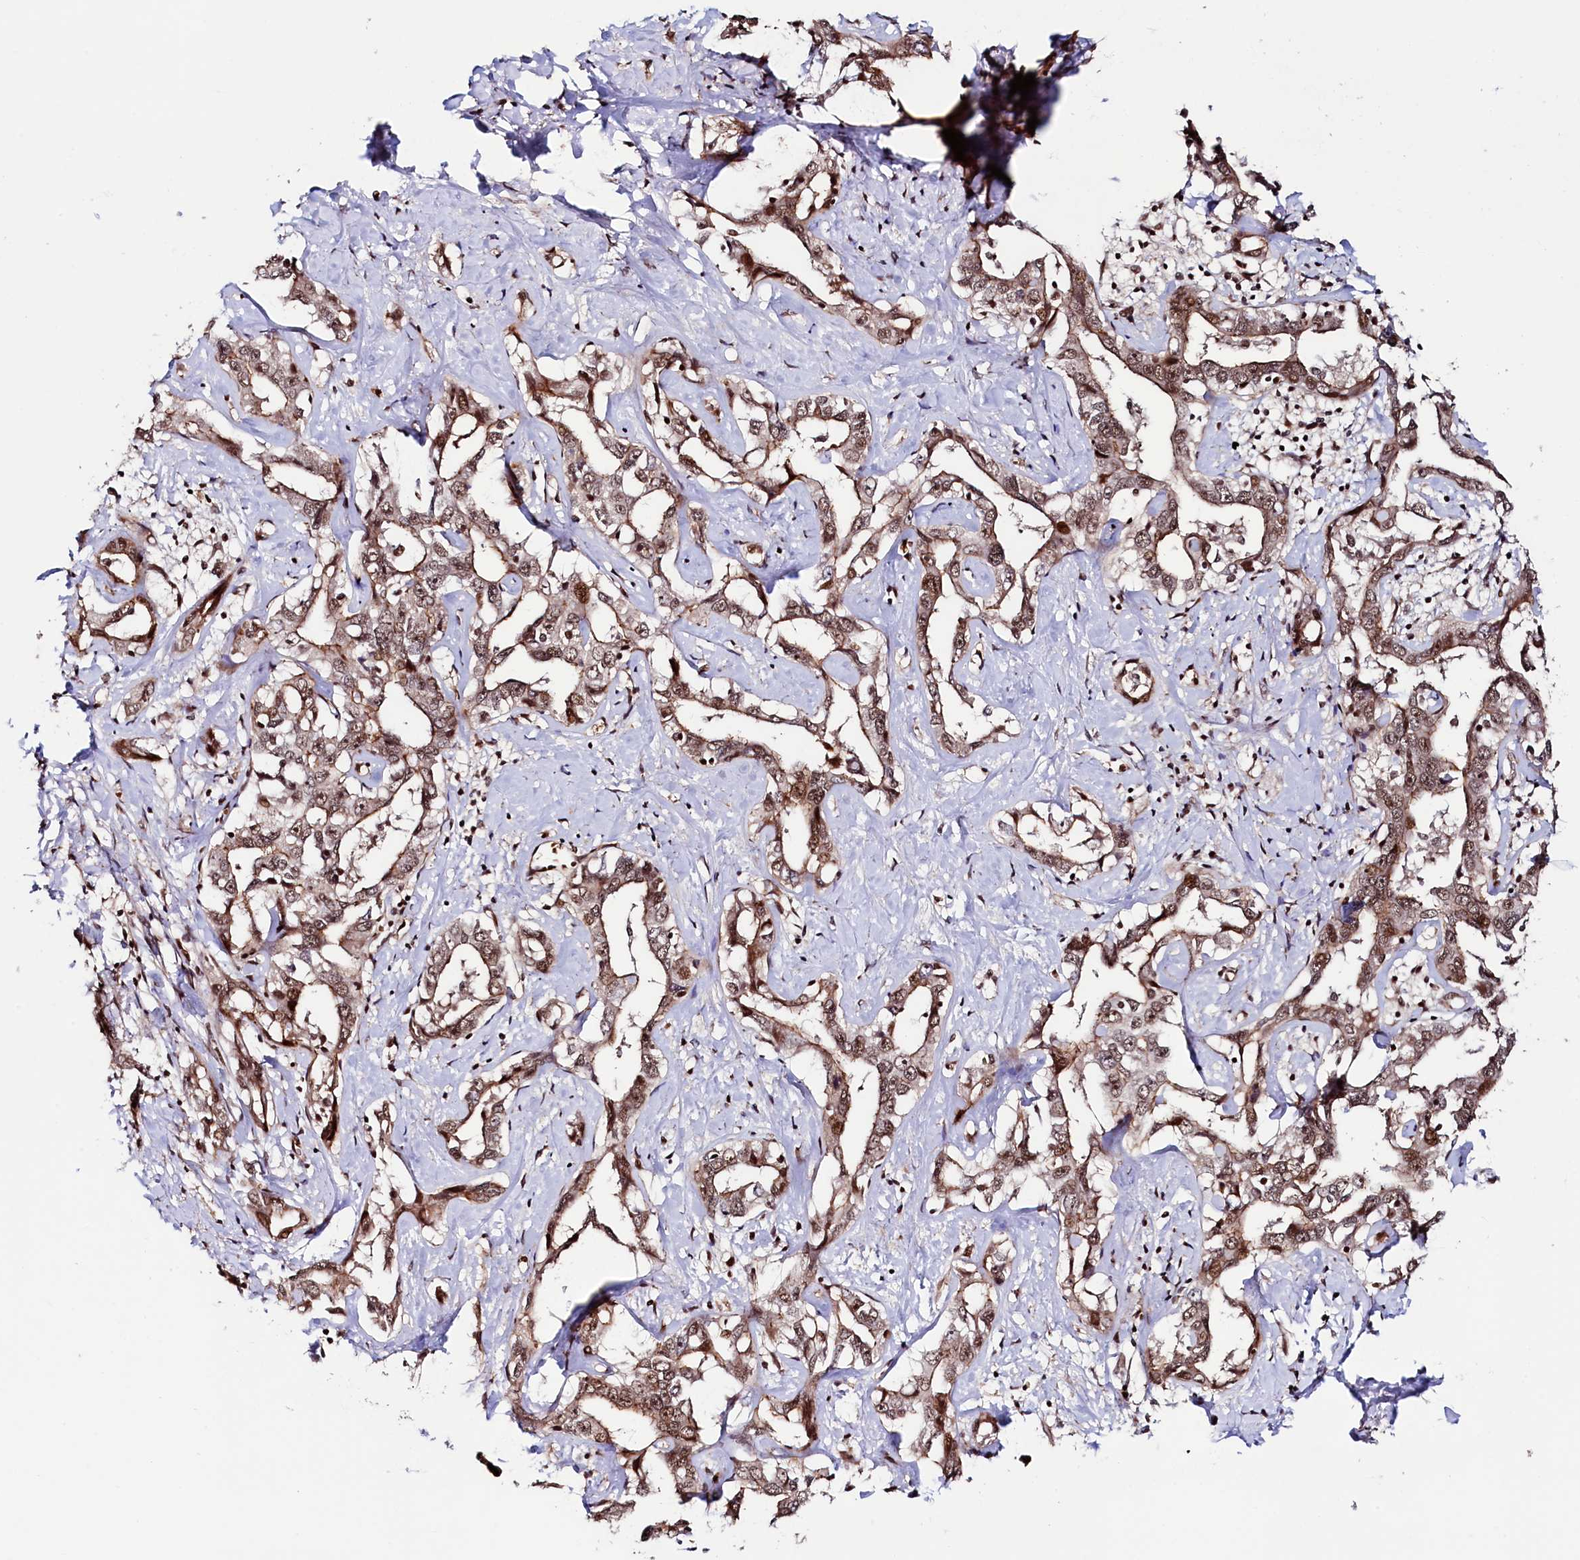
{"staining": {"intensity": "moderate", "quantity": ">75%", "location": "nuclear"}, "tissue": "liver cancer", "cell_type": "Tumor cells", "image_type": "cancer", "snomed": [{"axis": "morphology", "description": "Cholangiocarcinoma"}, {"axis": "topography", "description": "Liver"}], "caption": "There is medium levels of moderate nuclear expression in tumor cells of liver cholangiocarcinoma, as demonstrated by immunohistochemical staining (brown color).", "gene": "LEO1", "patient": {"sex": "male", "age": 59}}